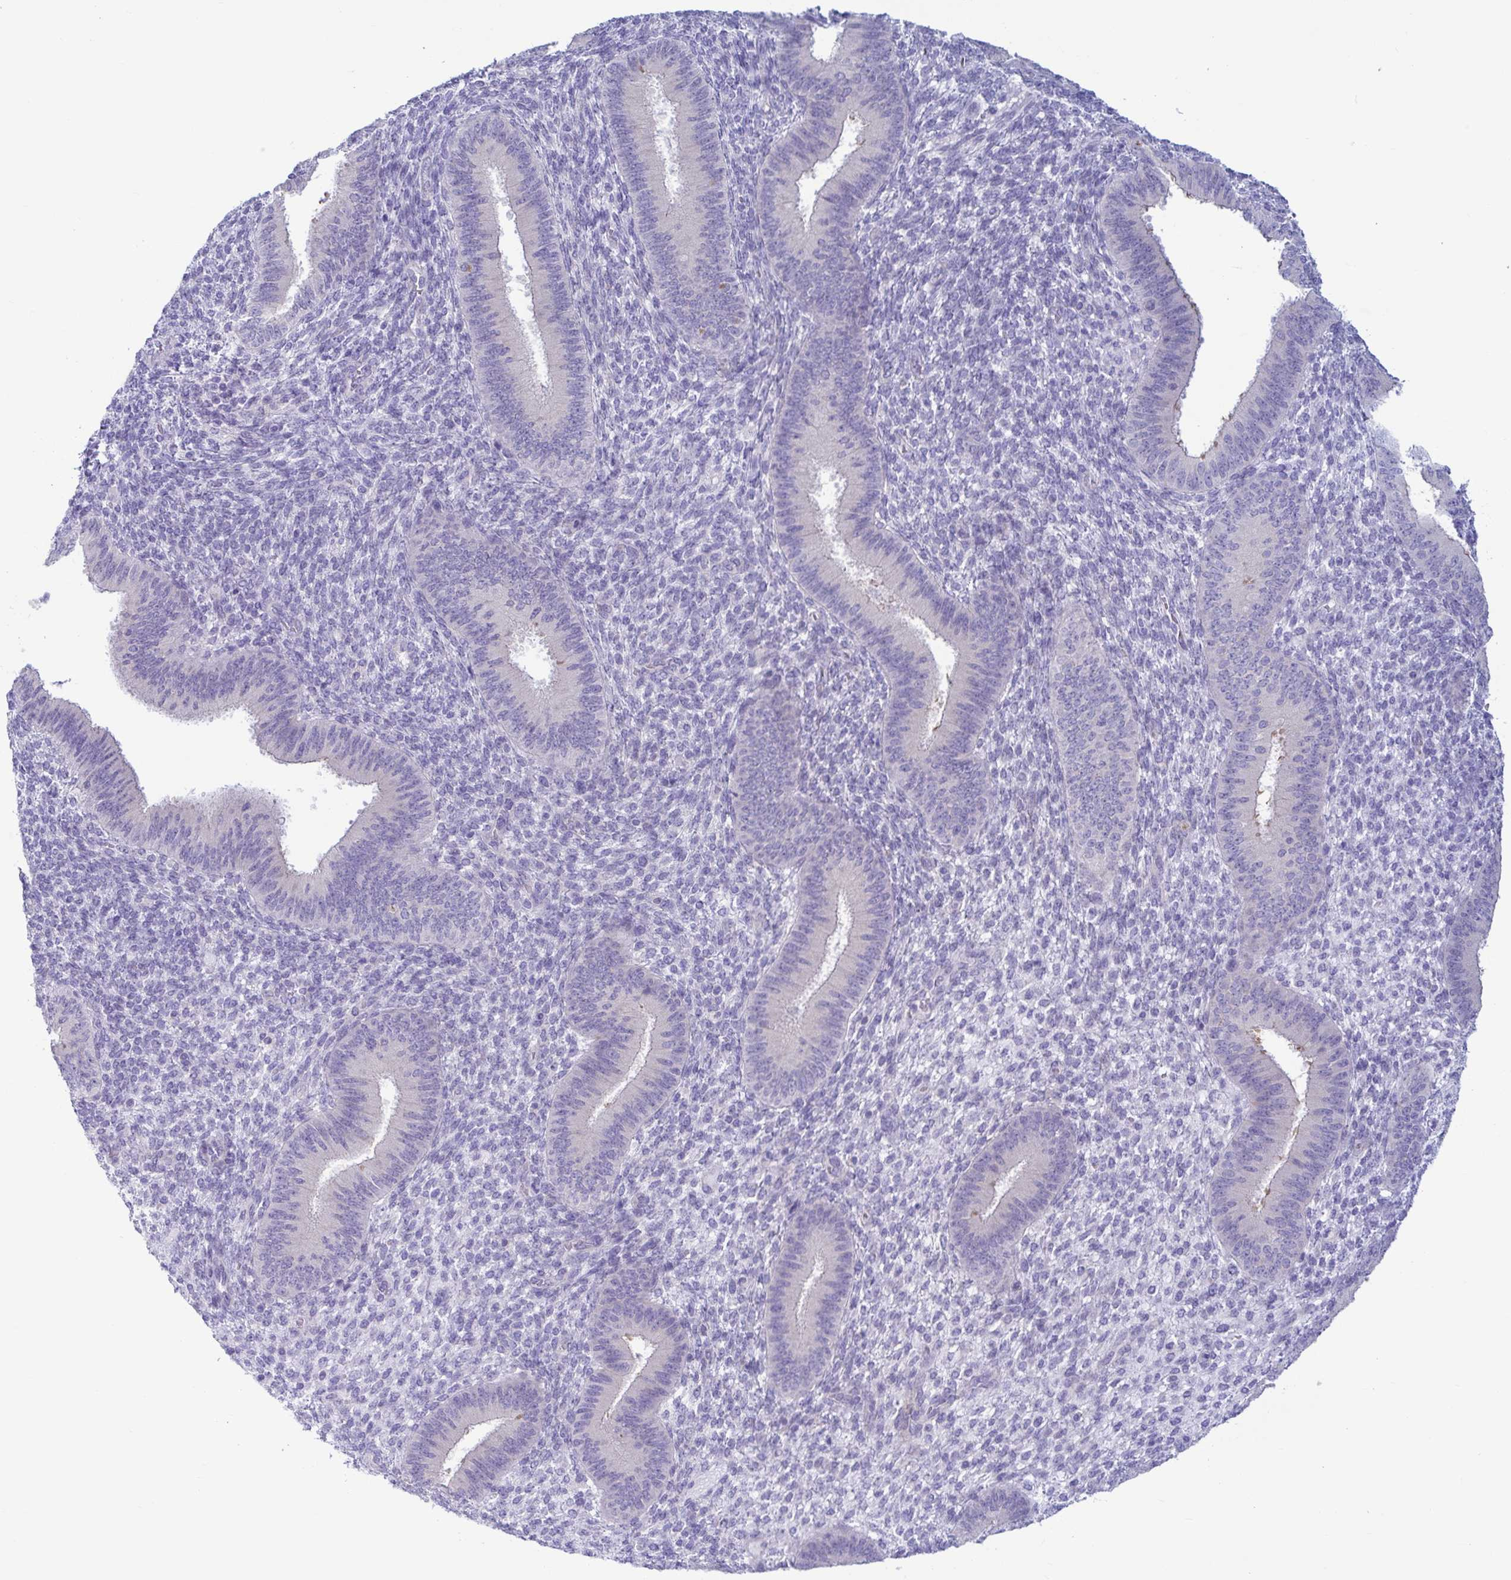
{"staining": {"intensity": "negative", "quantity": "none", "location": "none"}, "tissue": "endometrium", "cell_type": "Cells in endometrial stroma", "image_type": "normal", "snomed": [{"axis": "morphology", "description": "Normal tissue, NOS"}, {"axis": "topography", "description": "Endometrium"}], "caption": "IHC of benign endometrium demonstrates no positivity in cells in endometrial stroma.", "gene": "TNNI2", "patient": {"sex": "female", "age": 39}}